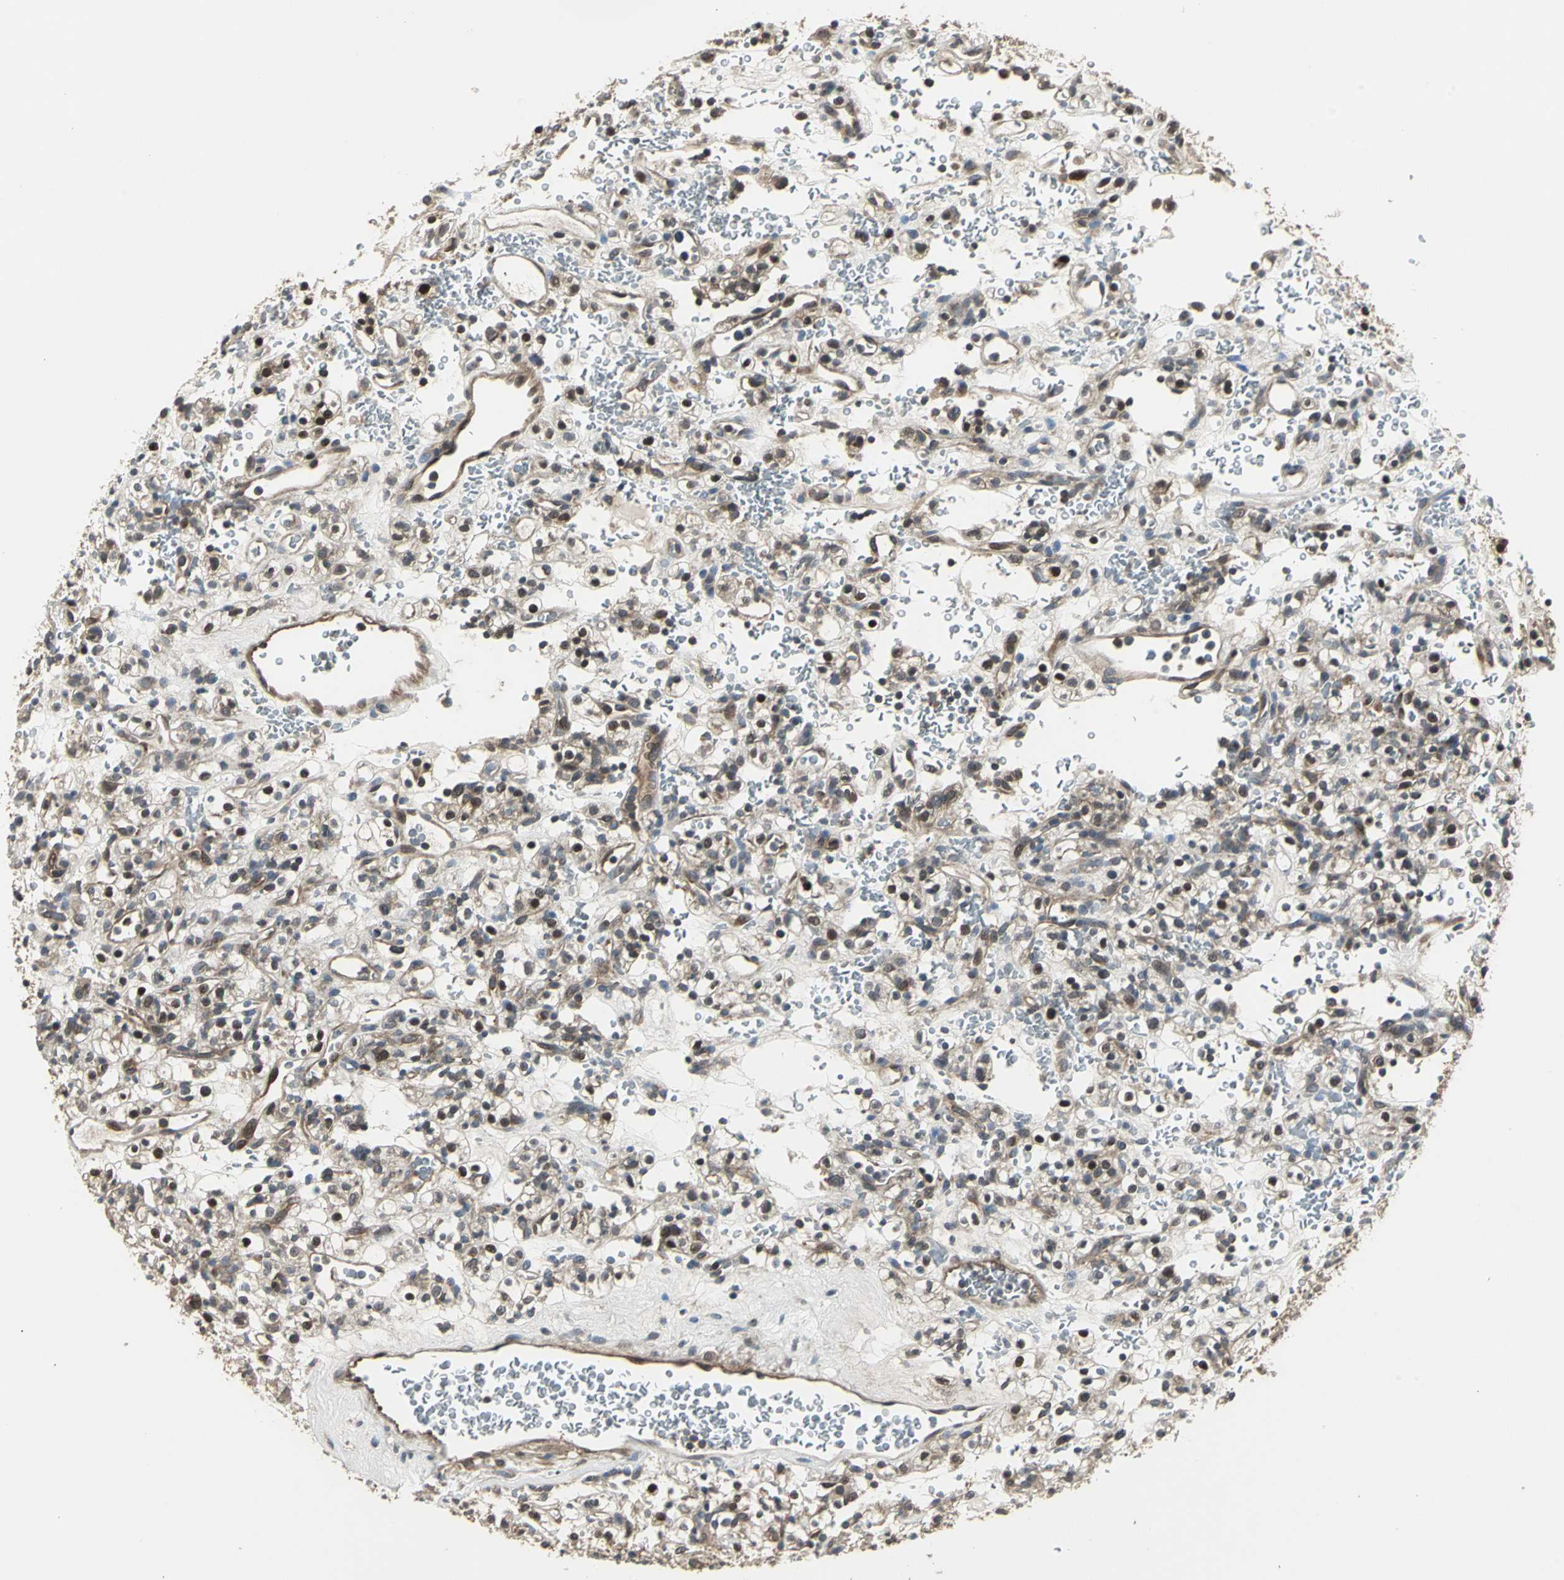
{"staining": {"intensity": "moderate", "quantity": "25%-75%", "location": "cytoplasmic/membranous,nuclear"}, "tissue": "renal cancer", "cell_type": "Tumor cells", "image_type": "cancer", "snomed": [{"axis": "morphology", "description": "Normal tissue, NOS"}, {"axis": "morphology", "description": "Adenocarcinoma, NOS"}, {"axis": "topography", "description": "Kidney"}], "caption": "Protein expression analysis of adenocarcinoma (renal) shows moderate cytoplasmic/membranous and nuclear expression in approximately 25%-75% of tumor cells.", "gene": "PFDN1", "patient": {"sex": "female", "age": 72}}